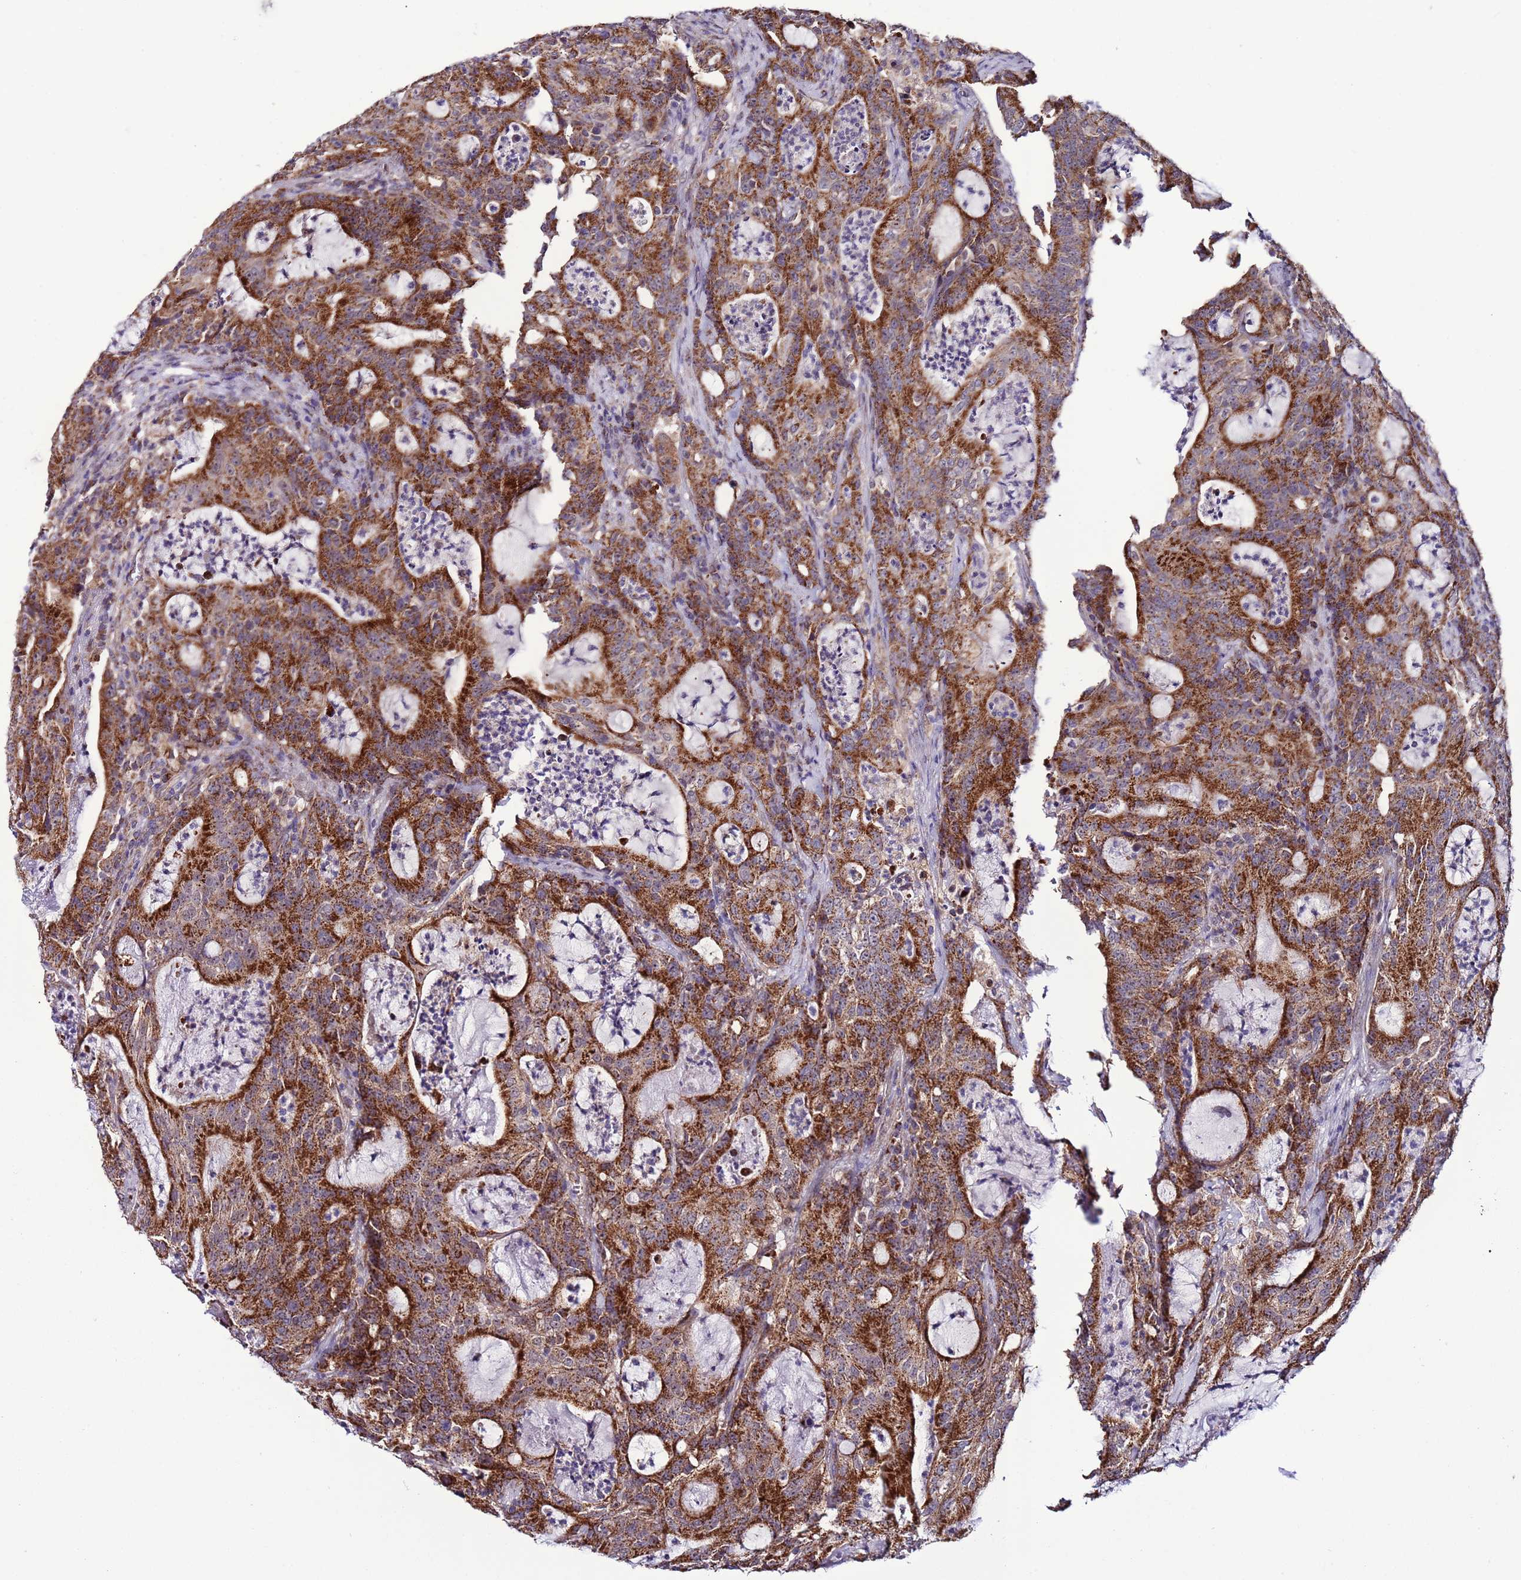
{"staining": {"intensity": "strong", "quantity": ">75%", "location": "cytoplasmic/membranous"}, "tissue": "colorectal cancer", "cell_type": "Tumor cells", "image_type": "cancer", "snomed": [{"axis": "morphology", "description": "Adenocarcinoma, NOS"}, {"axis": "topography", "description": "Colon"}], "caption": "Brown immunohistochemical staining in adenocarcinoma (colorectal) shows strong cytoplasmic/membranous positivity in about >75% of tumor cells. (Brightfield microscopy of DAB IHC at high magnification).", "gene": "UEVLD", "patient": {"sex": "male", "age": 83}}